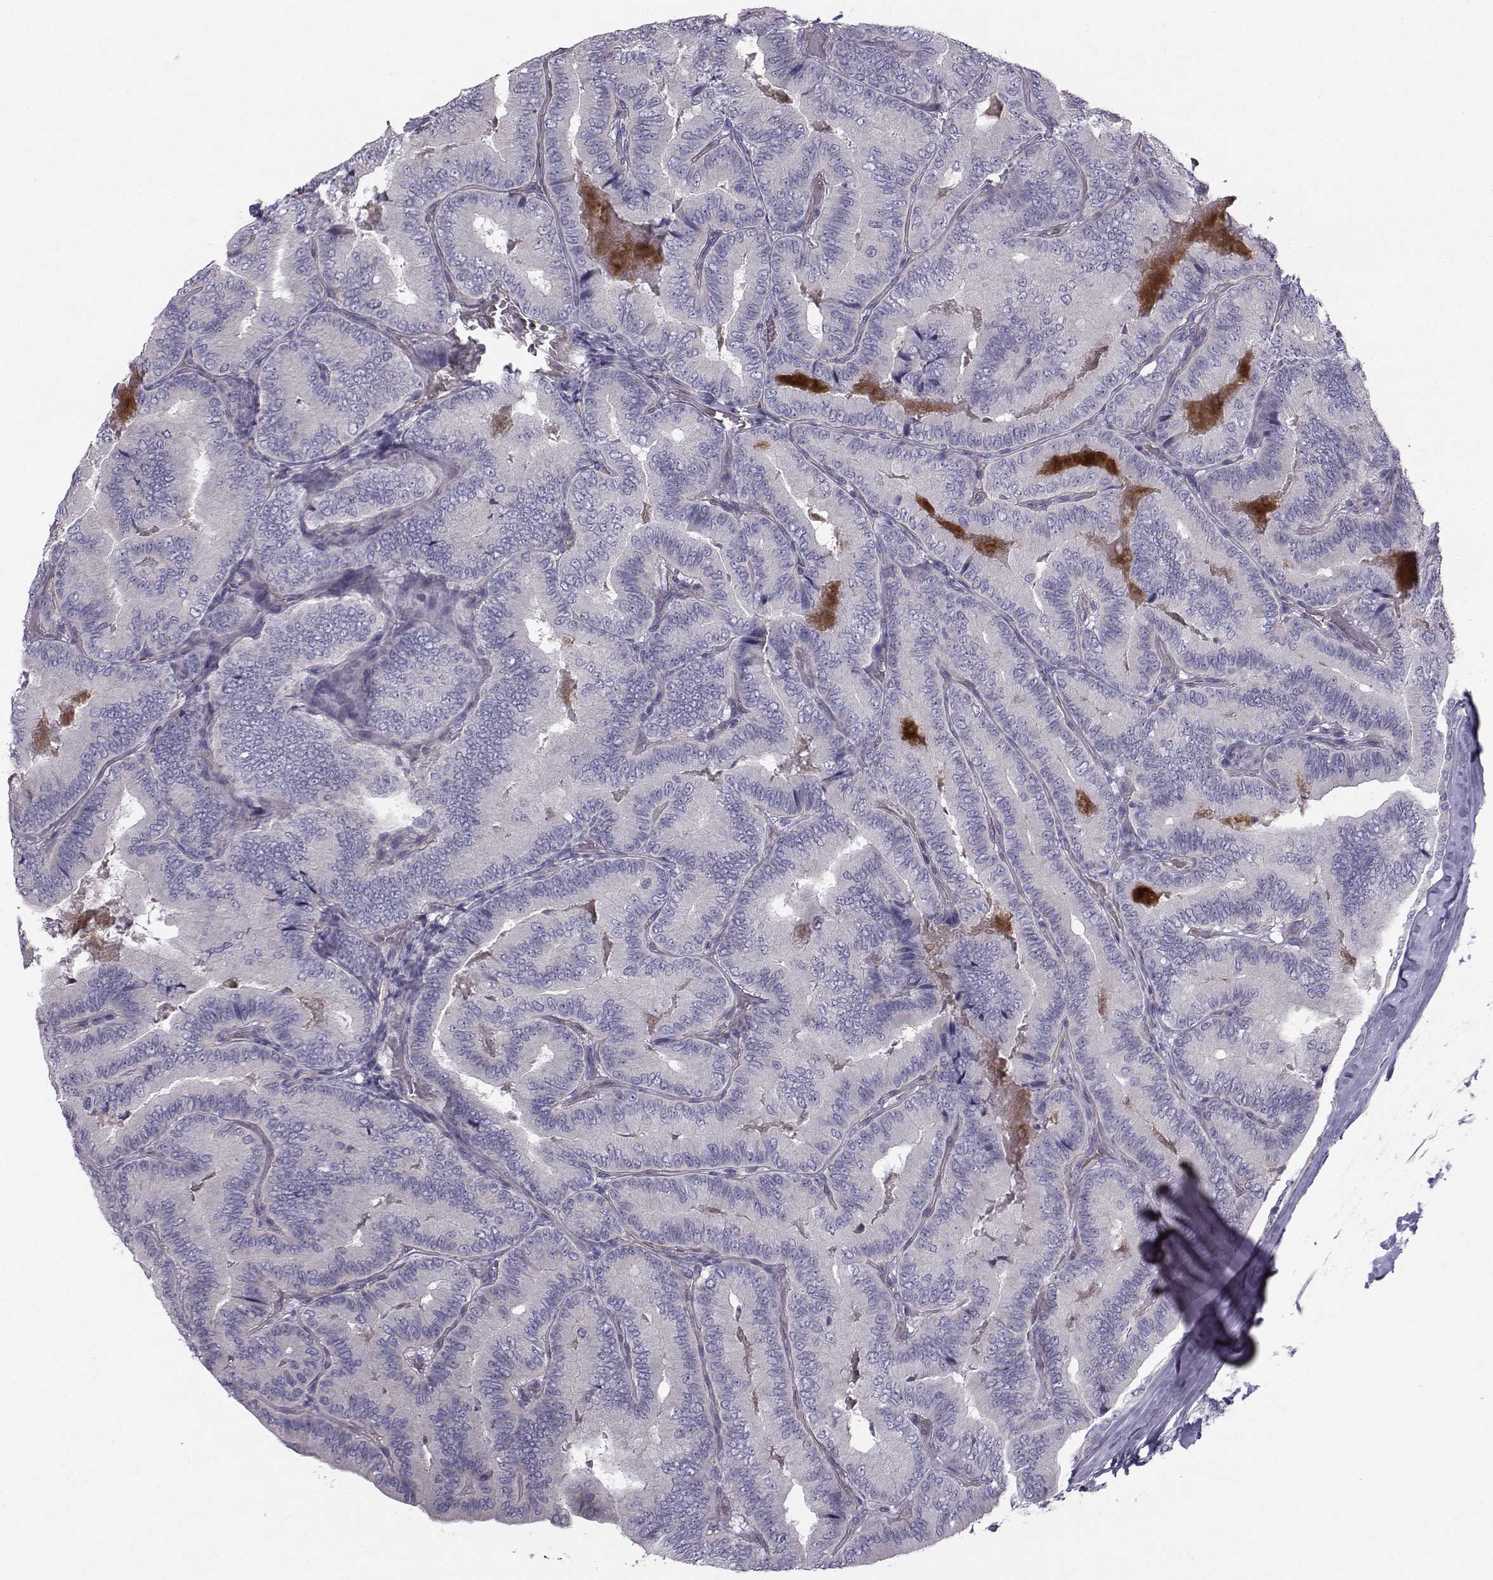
{"staining": {"intensity": "negative", "quantity": "none", "location": "none"}, "tissue": "thyroid cancer", "cell_type": "Tumor cells", "image_type": "cancer", "snomed": [{"axis": "morphology", "description": "Papillary adenocarcinoma, NOS"}, {"axis": "topography", "description": "Thyroid gland"}], "caption": "Thyroid cancer (papillary adenocarcinoma) stained for a protein using IHC exhibits no staining tumor cells.", "gene": "QPCT", "patient": {"sex": "male", "age": 61}}